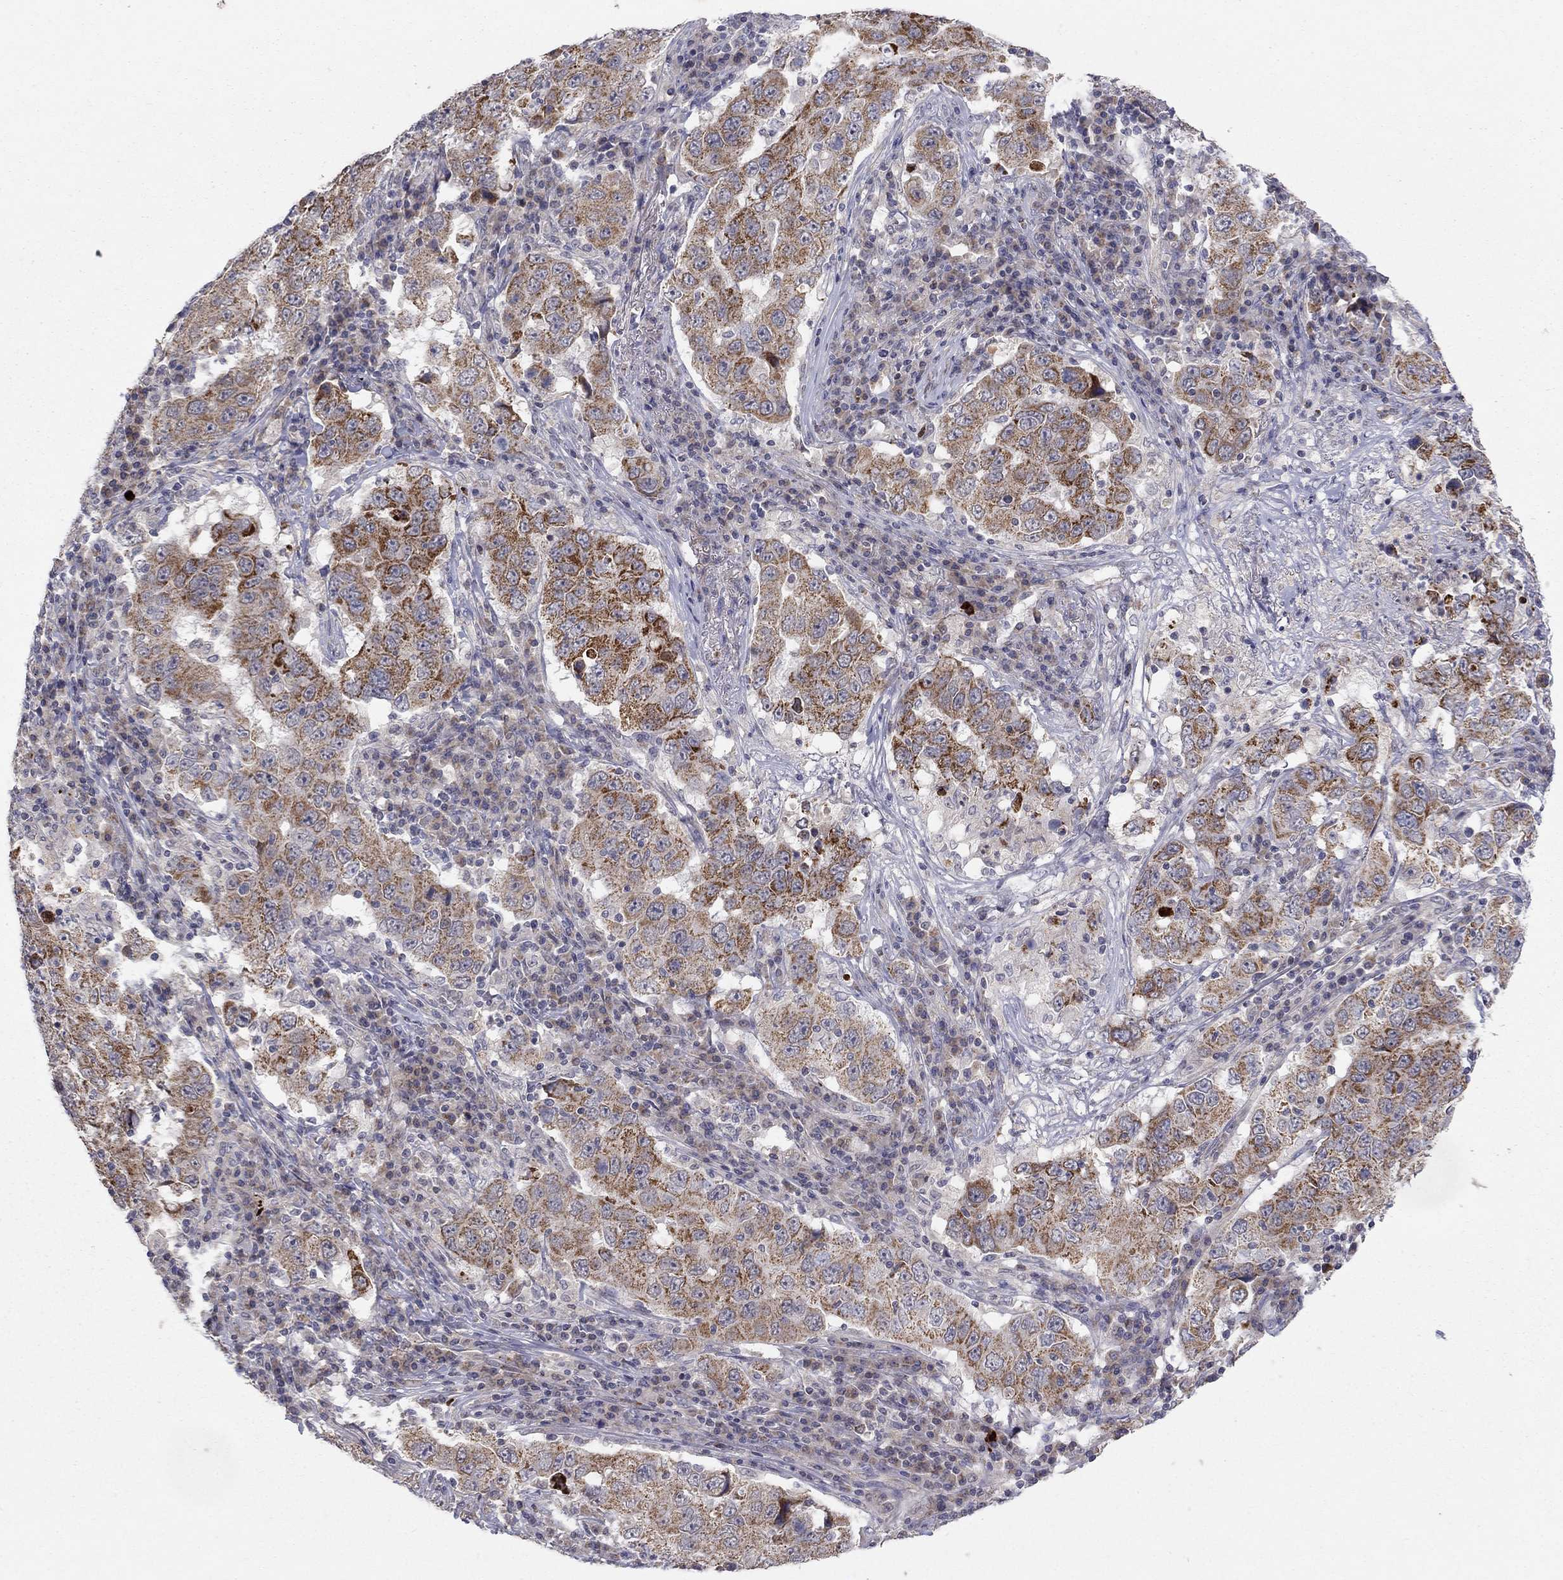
{"staining": {"intensity": "strong", "quantity": ">75%", "location": "cytoplasmic/membranous"}, "tissue": "lung cancer", "cell_type": "Tumor cells", "image_type": "cancer", "snomed": [{"axis": "morphology", "description": "Adenocarcinoma, NOS"}, {"axis": "topography", "description": "Lung"}], "caption": "Lung adenocarcinoma stained for a protein displays strong cytoplasmic/membranous positivity in tumor cells.", "gene": "CRACDL", "patient": {"sex": "male", "age": 73}}